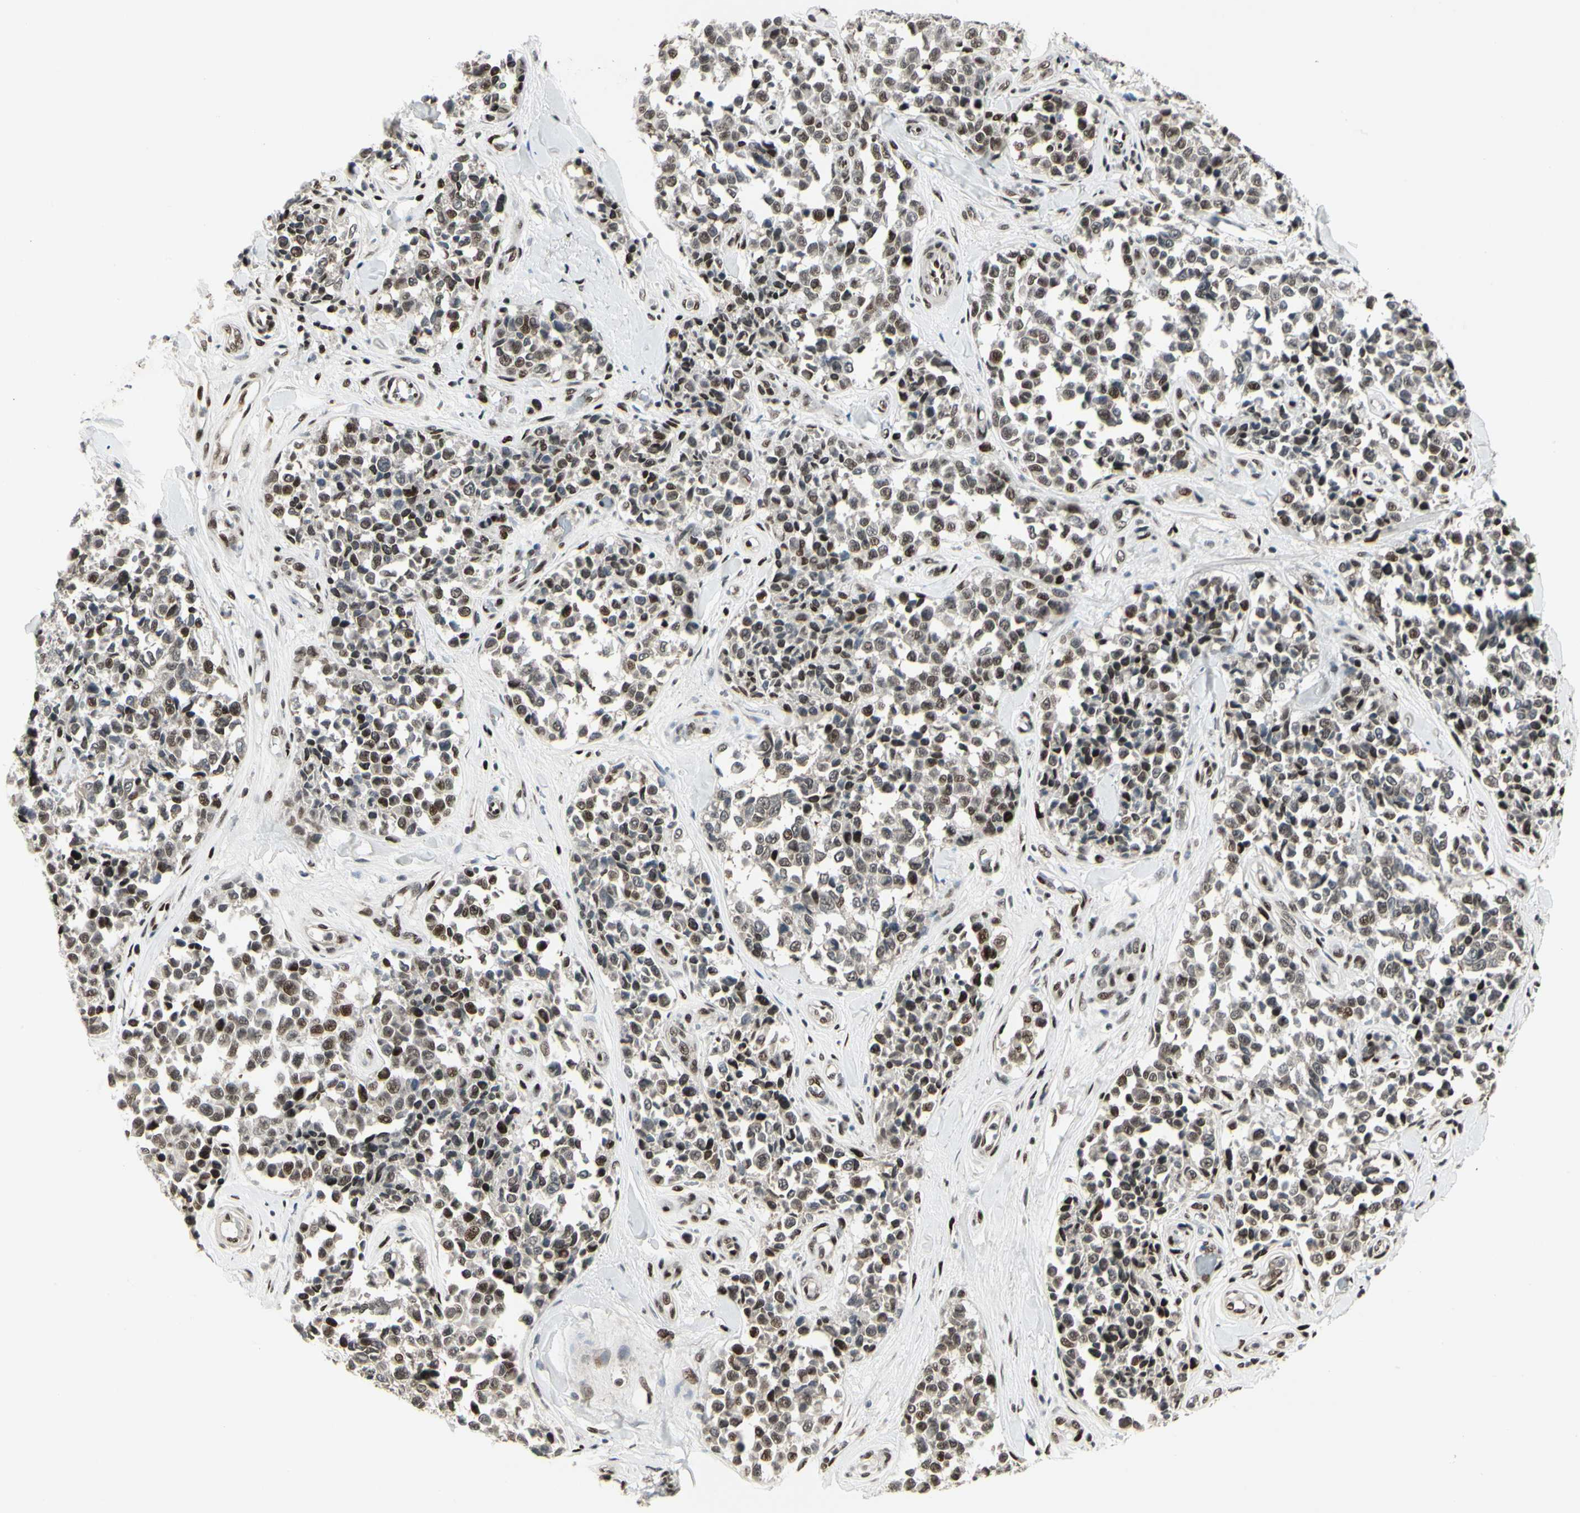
{"staining": {"intensity": "moderate", "quantity": ">75%", "location": "nuclear"}, "tissue": "melanoma", "cell_type": "Tumor cells", "image_type": "cancer", "snomed": [{"axis": "morphology", "description": "Malignant melanoma, NOS"}, {"axis": "topography", "description": "Skin"}], "caption": "Malignant melanoma was stained to show a protein in brown. There is medium levels of moderate nuclear expression in approximately >75% of tumor cells. The protein is stained brown, and the nuclei are stained in blue (DAB (3,3'-diaminobenzidine) IHC with brightfield microscopy, high magnification).", "gene": "FOXJ2", "patient": {"sex": "female", "age": 64}}